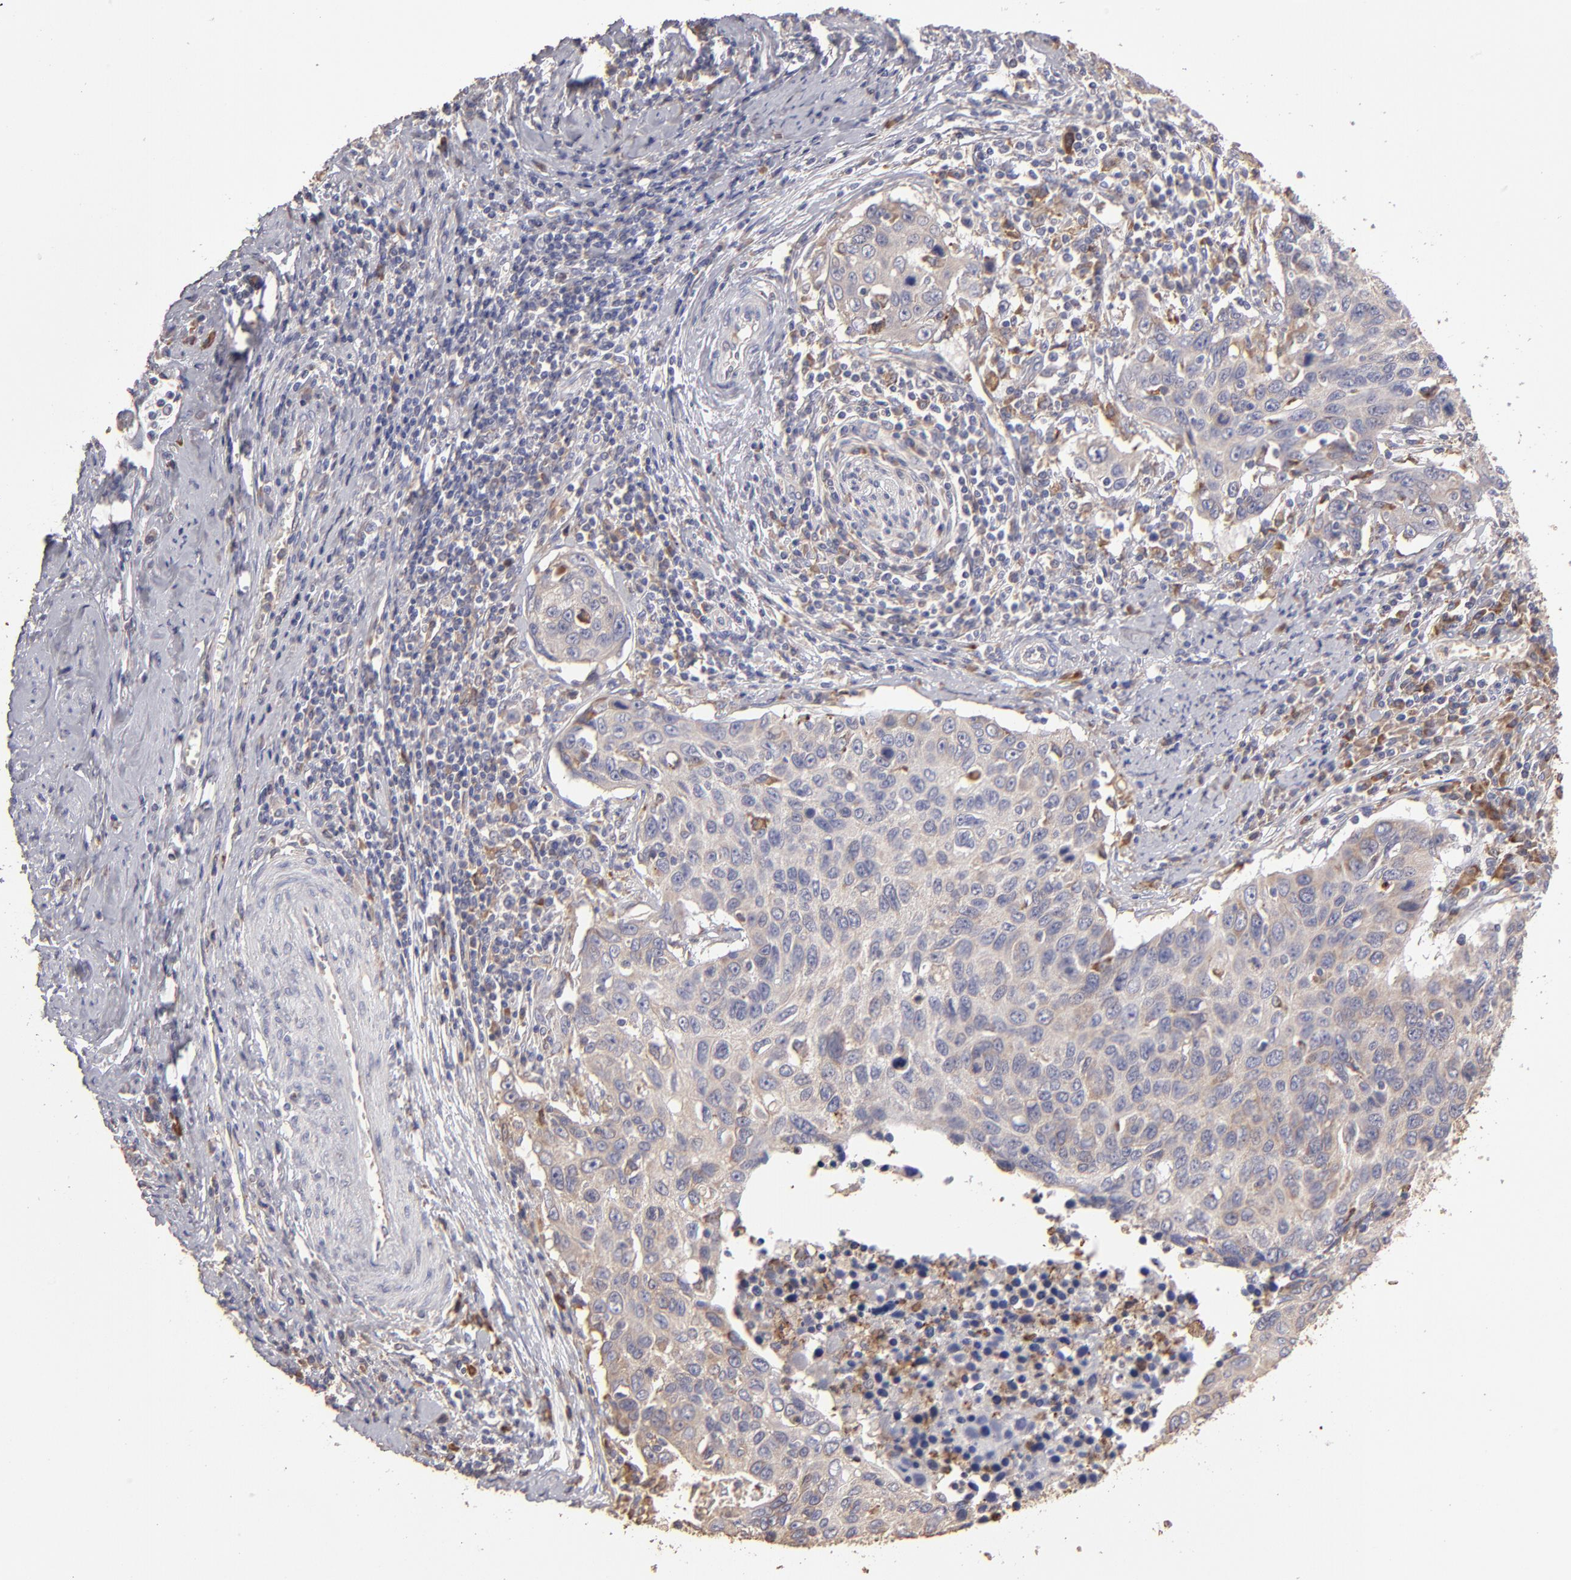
{"staining": {"intensity": "weak", "quantity": ">75%", "location": "cytoplasmic/membranous"}, "tissue": "cervical cancer", "cell_type": "Tumor cells", "image_type": "cancer", "snomed": [{"axis": "morphology", "description": "Squamous cell carcinoma, NOS"}, {"axis": "topography", "description": "Cervix"}], "caption": "Protein expression analysis of squamous cell carcinoma (cervical) demonstrates weak cytoplasmic/membranous expression in approximately >75% of tumor cells.", "gene": "CALR", "patient": {"sex": "female", "age": 53}}